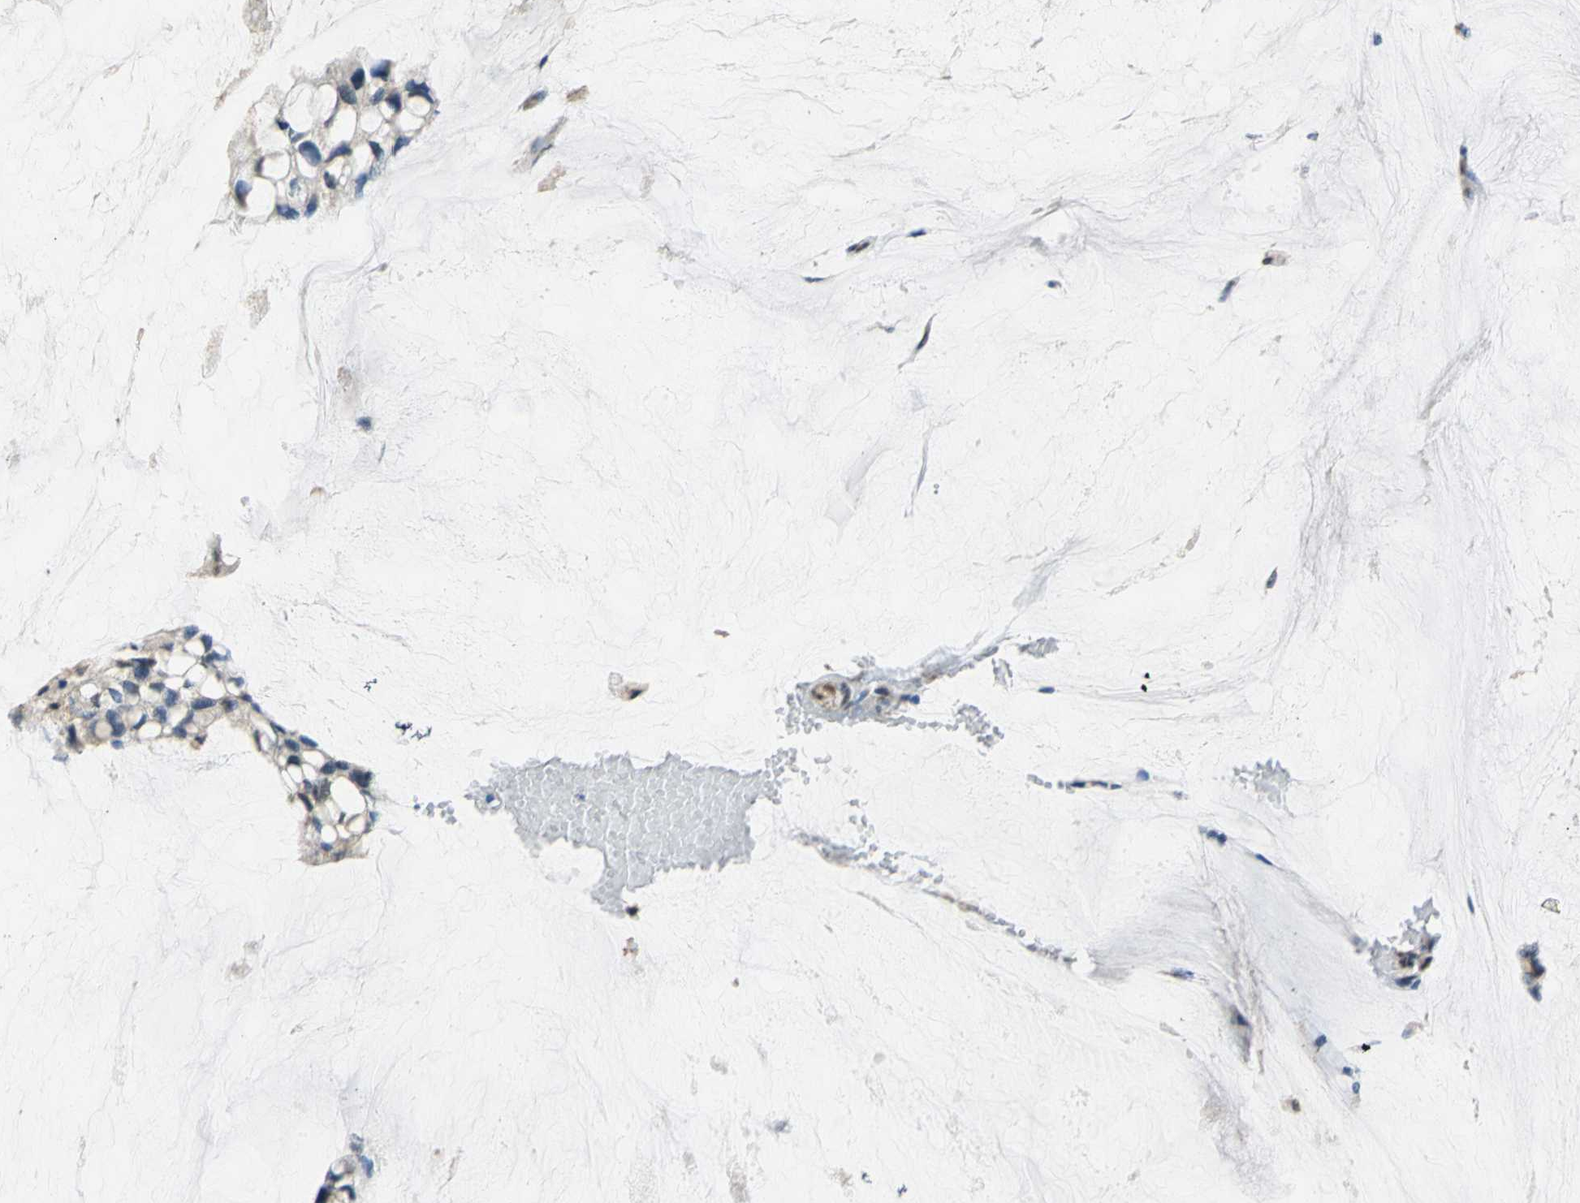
{"staining": {"intensity": "weak", "quantity": ">75%", "location": "cytoplasmic/membranous"}, "tissue": "ovarian cancer", "cell_type": "Tumor cells", "image_type": "cancer", "snomed": [{"axis": "morphology", "description": "Cystadenocarcinoma, mucinous, NOS"}, {"axis": "topography", "description": "Ovary"}], "caption": "Approximately >75% of tumor cells in ovarian cancer (mucinous cystadenocarcinoma) exhibit weak cytoplasmic/membranous protein staining as visualized by brown immunohistochemical staining.", "gene": "ACSL4", "patient": {"sex": "female", "age": 39}}